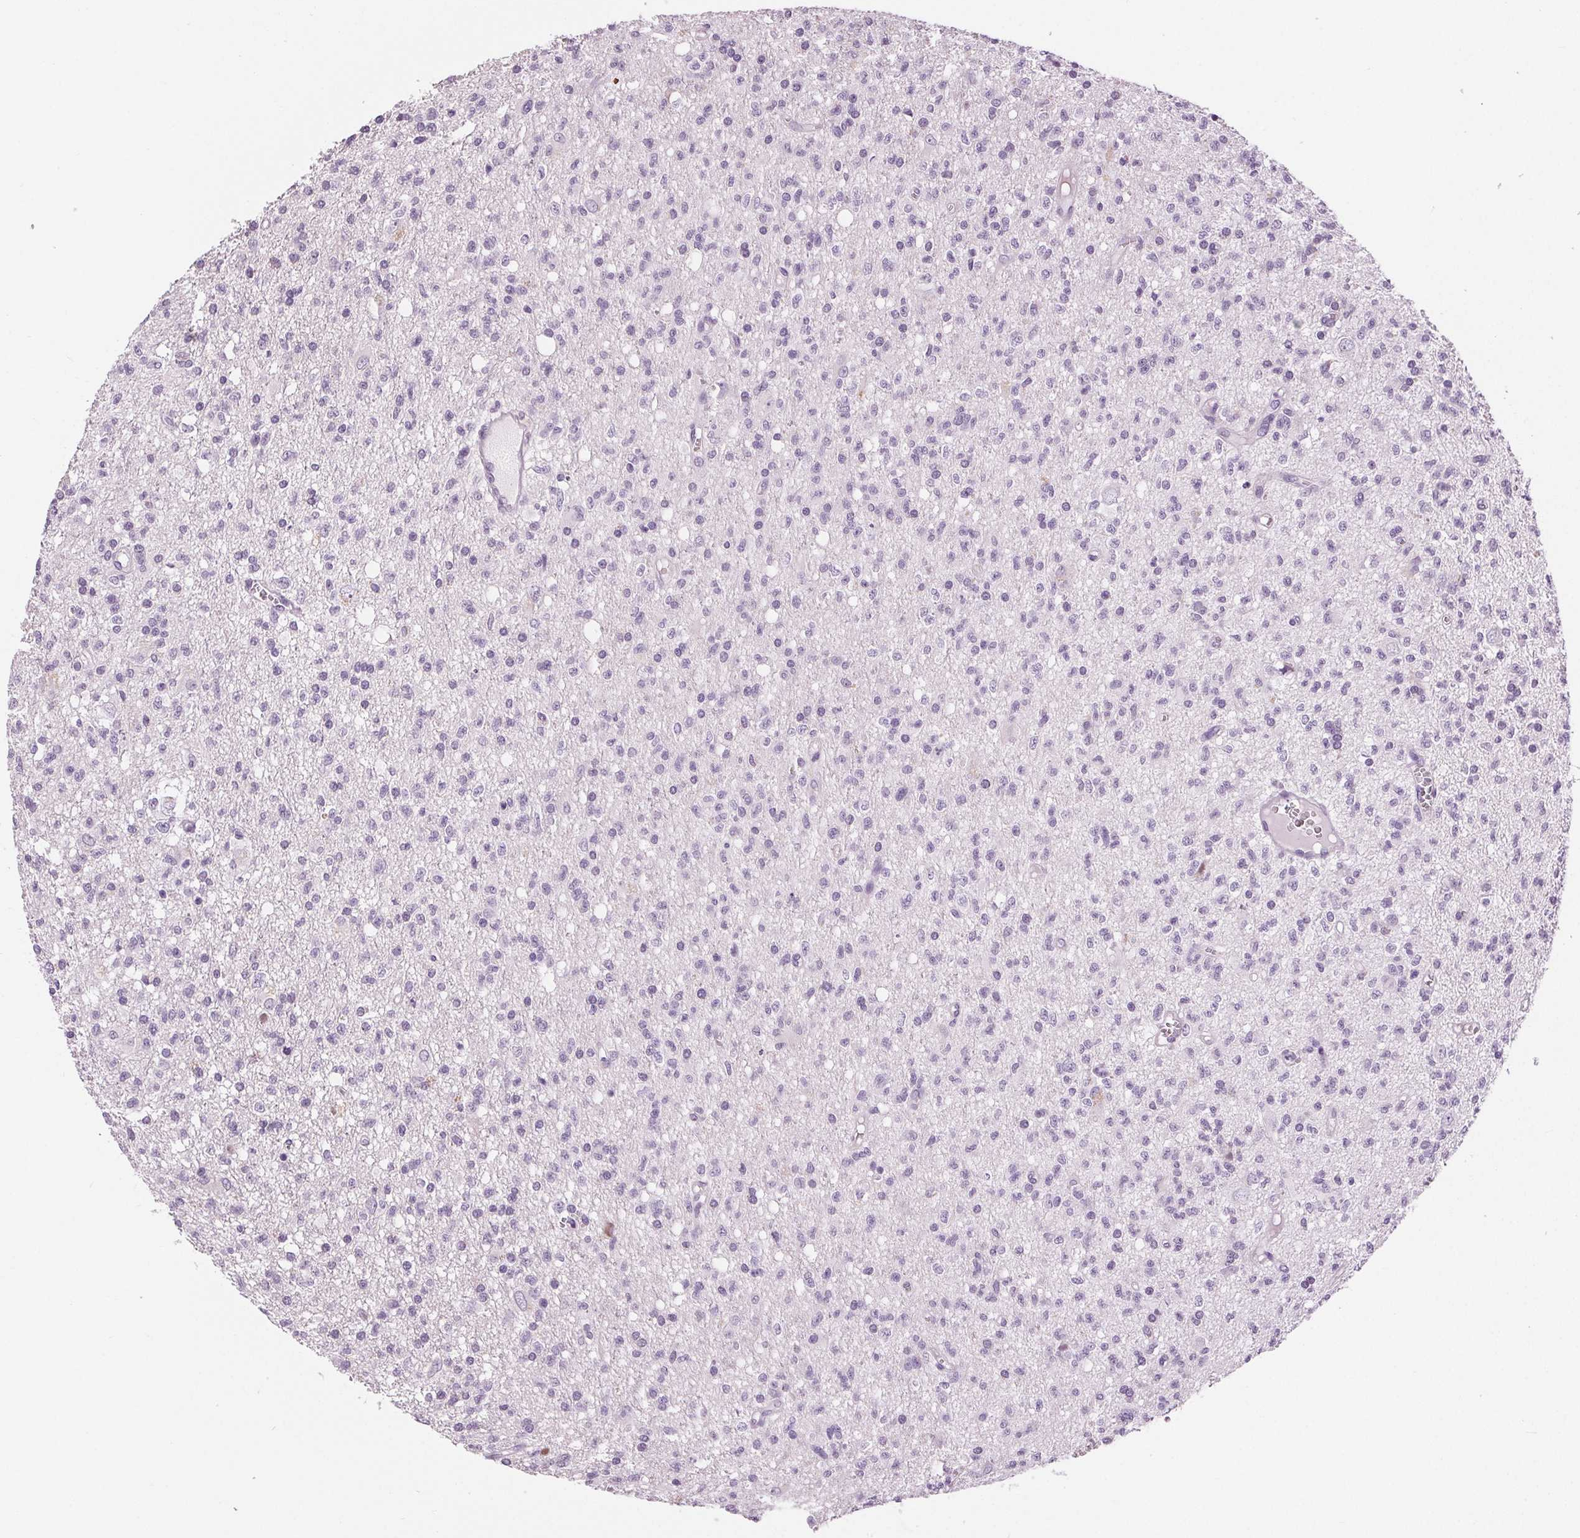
{"staining": {"intensity": "negative", "quantity": "none", "location": "none"}, "tissue": "glioma", "cell_type": "Tumor cells", "image_type": "cancer", "snomed": [{"axis": "morphology", "description": "Glioma, malignant, Low grade"}, {"axis": "topography", "description": "Brain"}], "caption": "This is an immunohistochemistry (IHC) image of low-grade glioma (malignant). There is no positivity in tumor cells.", "gene": "MISP", "patient": {"sex": "male", "age": 64}}